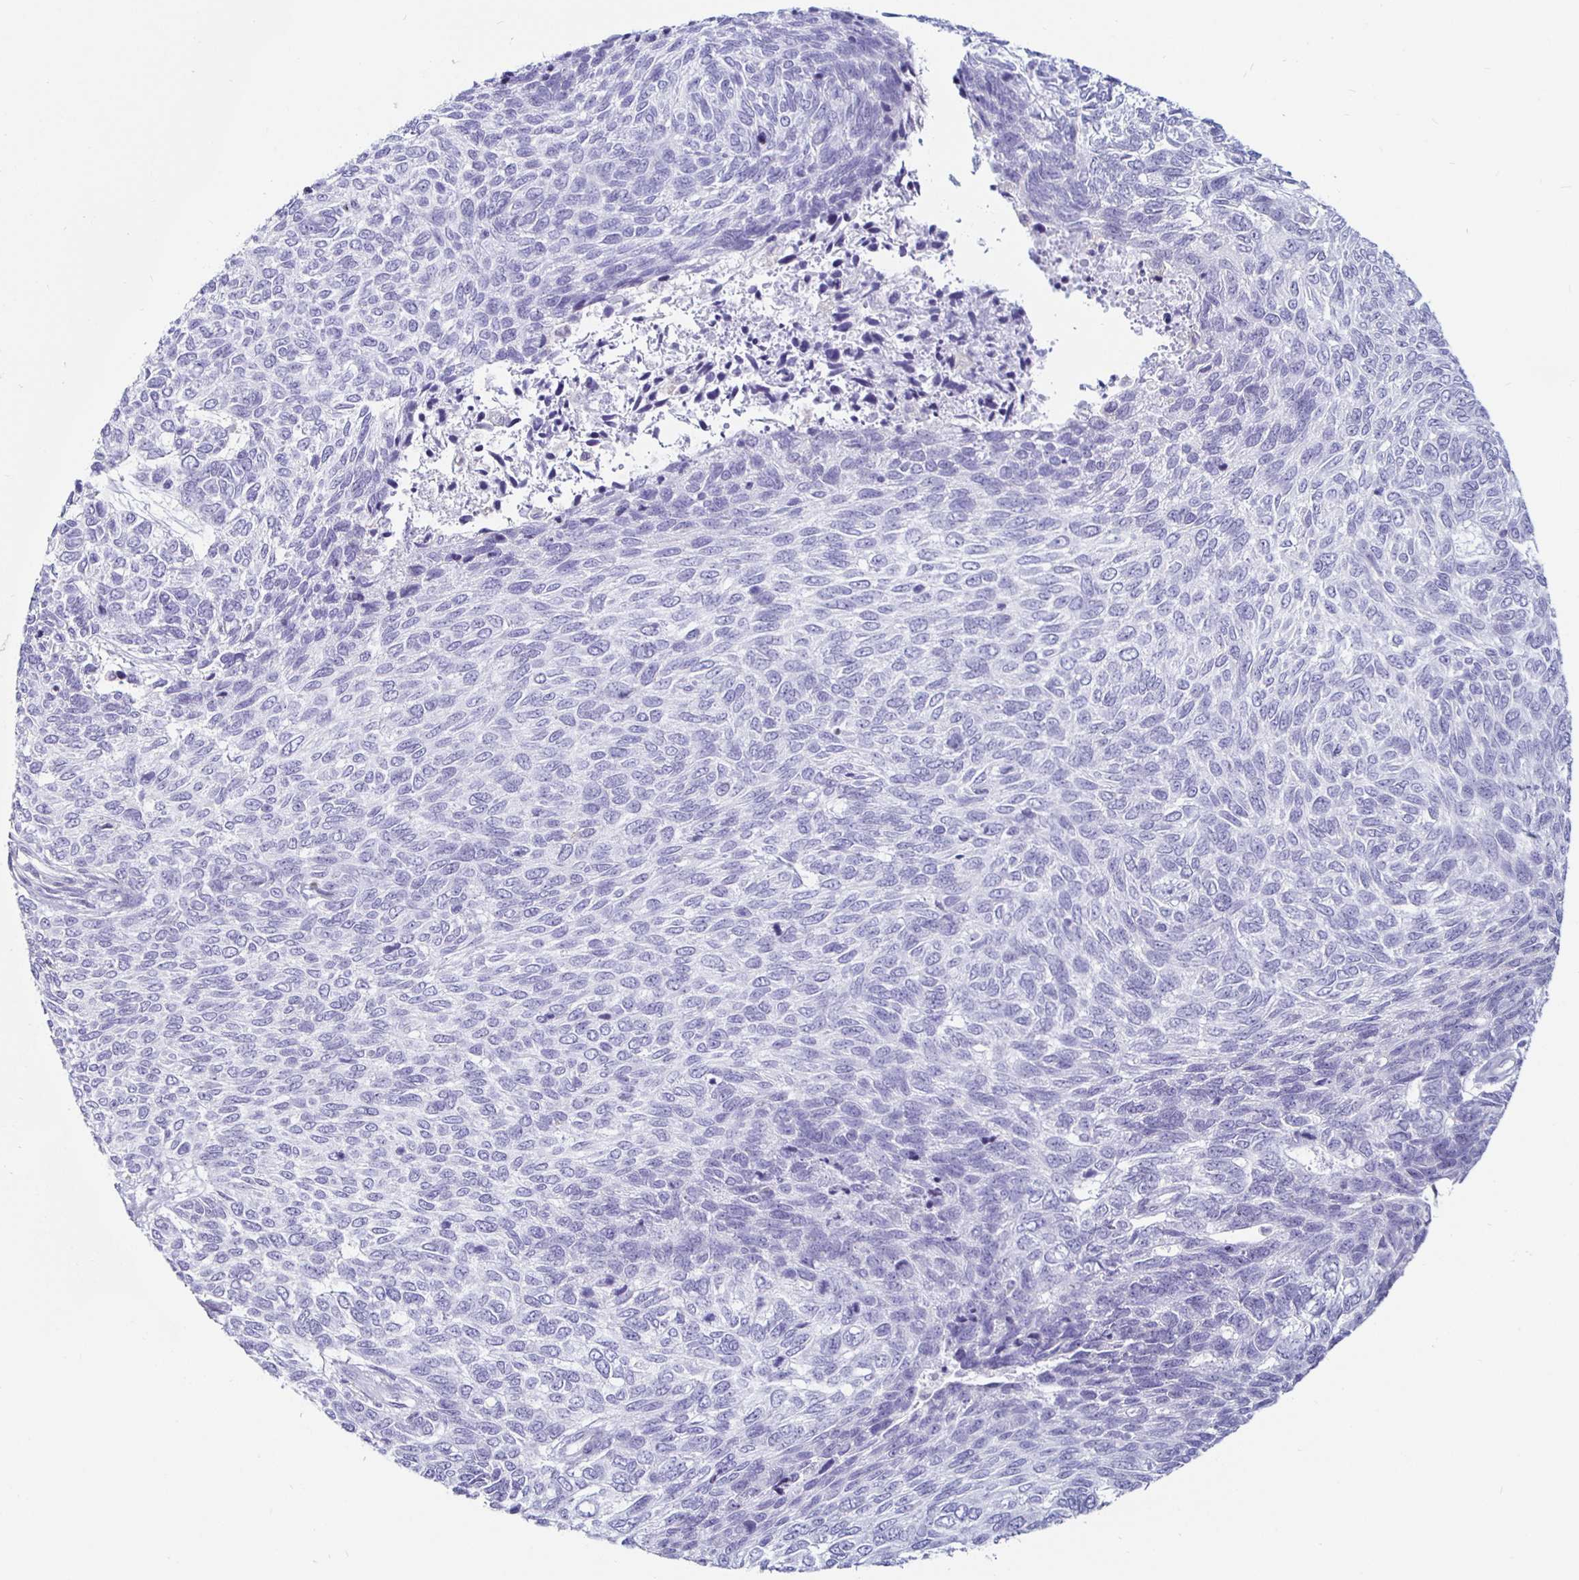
{"staining": {"intensity": "negative", "quantity": "none", "location": "none"}, "tissue": "skin cancer", "cell_type": "Tumor cells", "image_type": "cancer", "snomed": [{"axis": "morphology", "description": "Basal cell carcinoma"}, {"axis": "topography", "description": "Skin"}], "caption": "This is an immunohistochemistry (IHC) micrograph of human basal cell carcinoma (skin). There is no staining in tumor cells.", "gene": "SIRPA", "patient": {"sex": "female", "age": 65}}